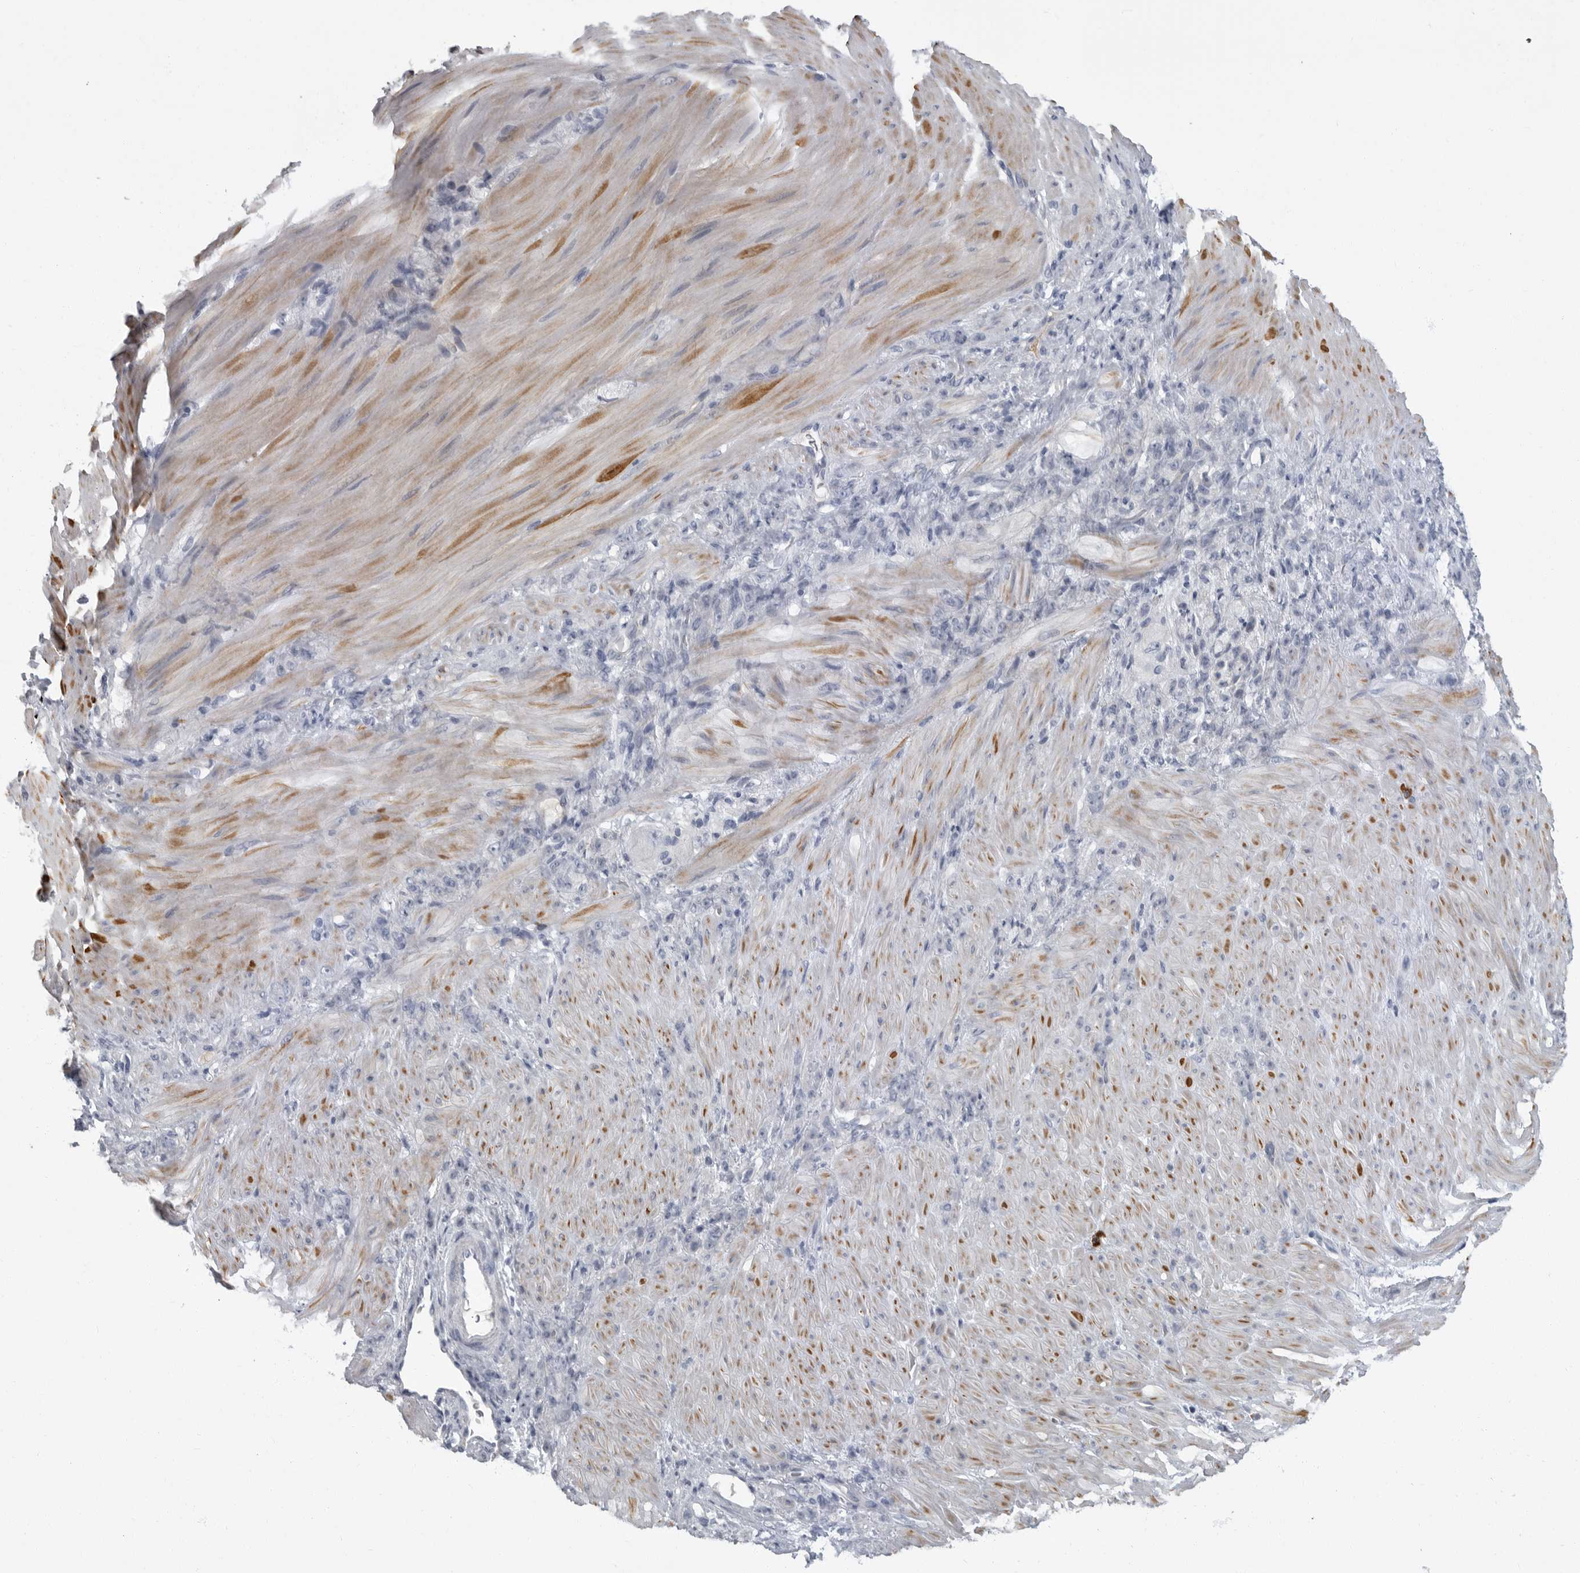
{"staining": {"intensity": "negative", "quantity": "none", "location": "none"}, "tissue": "stomach cancer", "cell_type": "Tumor cells", "image_type": "cancer", "snomed": [{"axis": "morphology", "description": "Normal tissue, NOS"}, {"axis": "morphology", "description": "Adenocarcinoma, NOS"}, {"axis": "topography", "description": "Stomach"}], "caption": "High power microscopy micrograph of an IHC micrograph of stomach cancer (adenocarcinoma), revealing no significant positivity in tumor cells. The staining is performed using DAB brown chromogen with nuclei counter-stained in using hematoxylin.", "gene": "SLC25A39", "patient": {"sex": "male", "age": 82}}